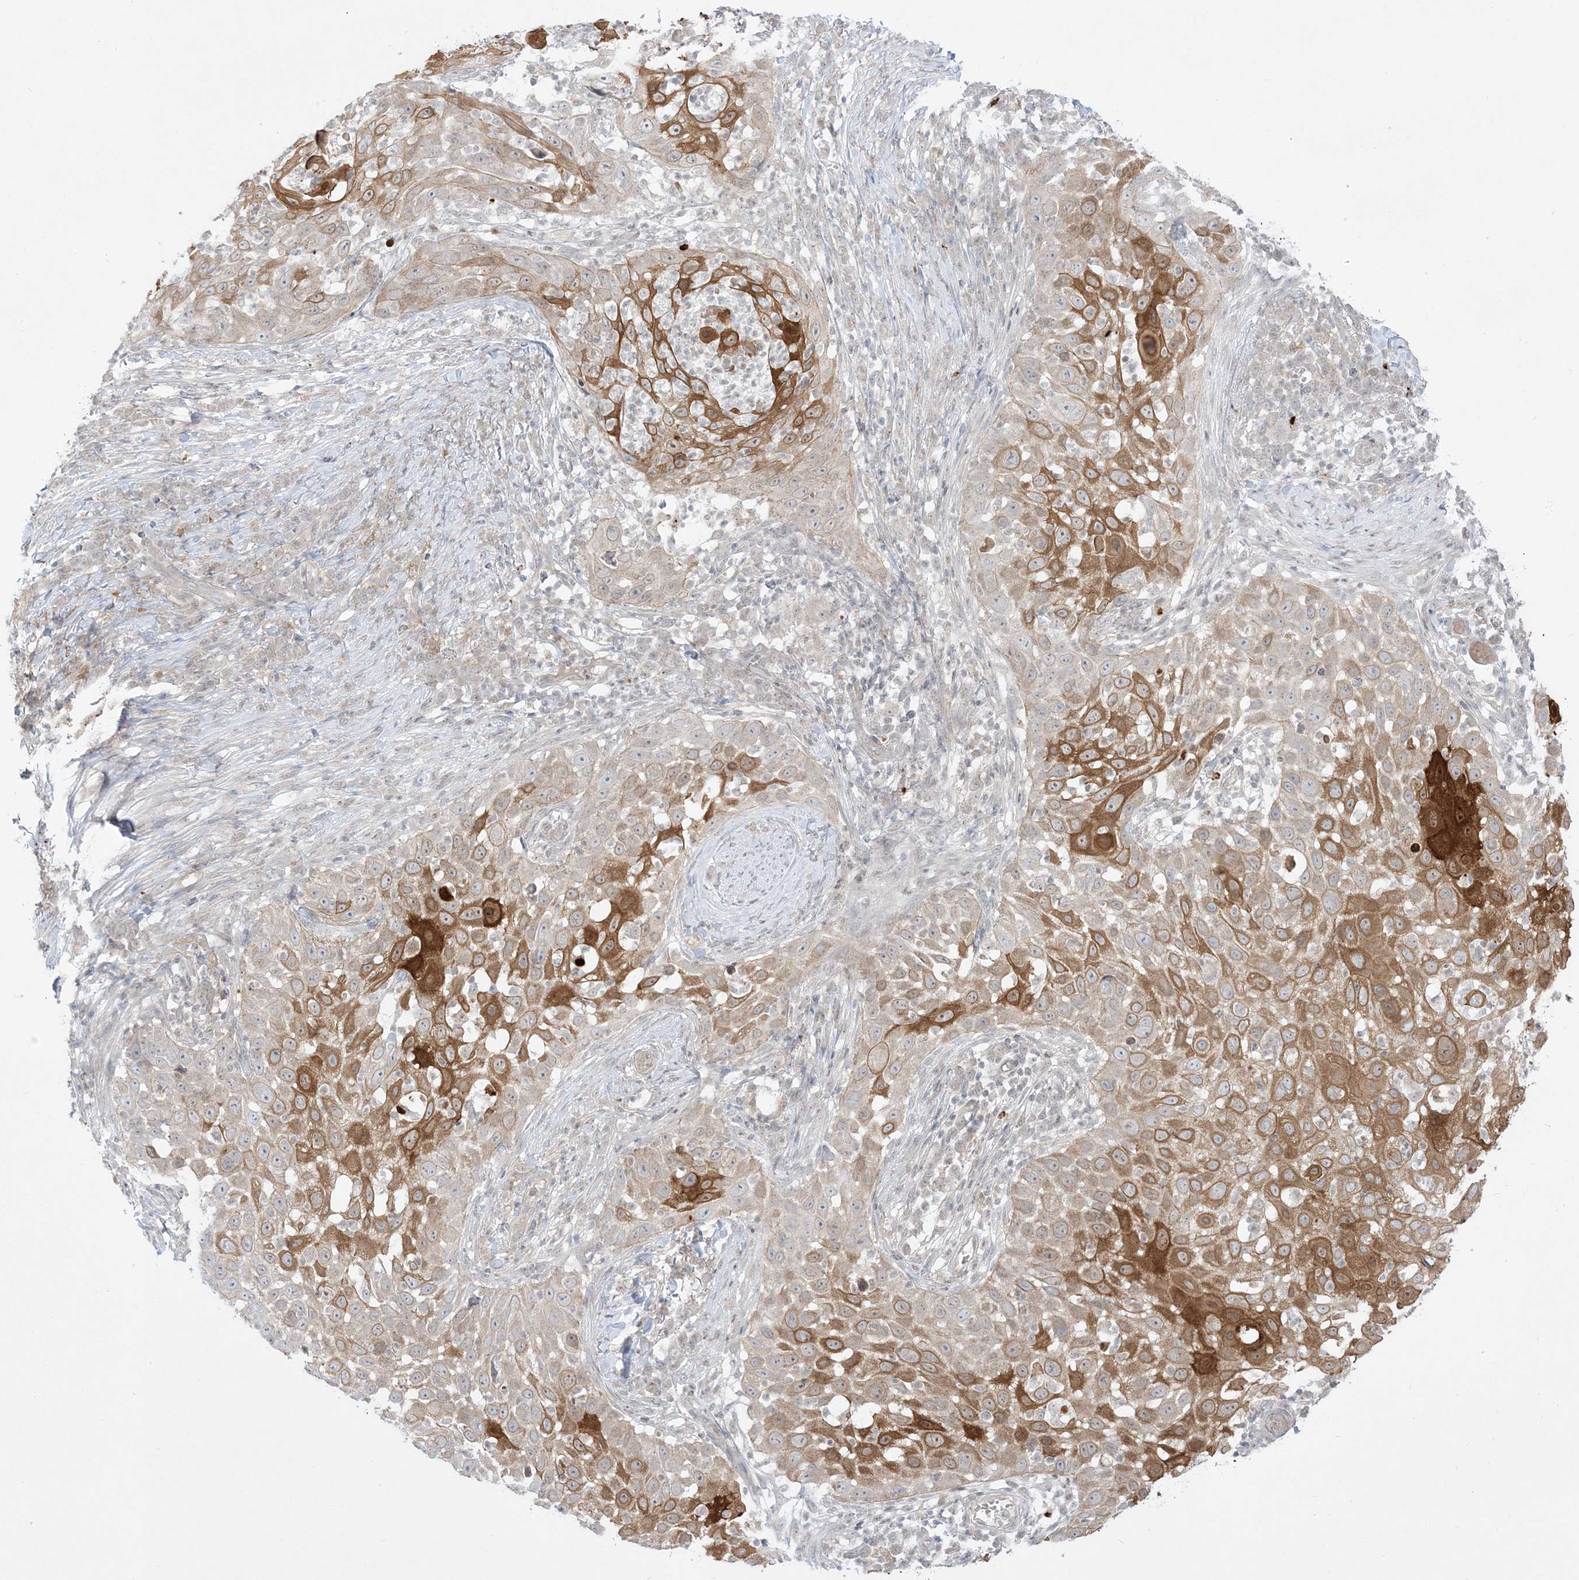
{"staining": {"intensity": "moderate", "quantity": "25%-75%", "location": "cytoplasmic/membranous"}, "tissue": "skin cancer", "cell_type": "Tumor cells", "image_type": "cancer", "snomed": [{"axis": "morphology", "description": "Squamous cell carcinoma, NOS"}, {"axis": "topography", "description": "Skin"}], "caption": "Approximately 25%-75% of tumor cells in skin cancer reveal moderate cytoplasmic/membranous protein expression as visualized by brown immunohistochemical staining.", "gene": "PTK6", "patient": {"sex": "female", "age": 44}}